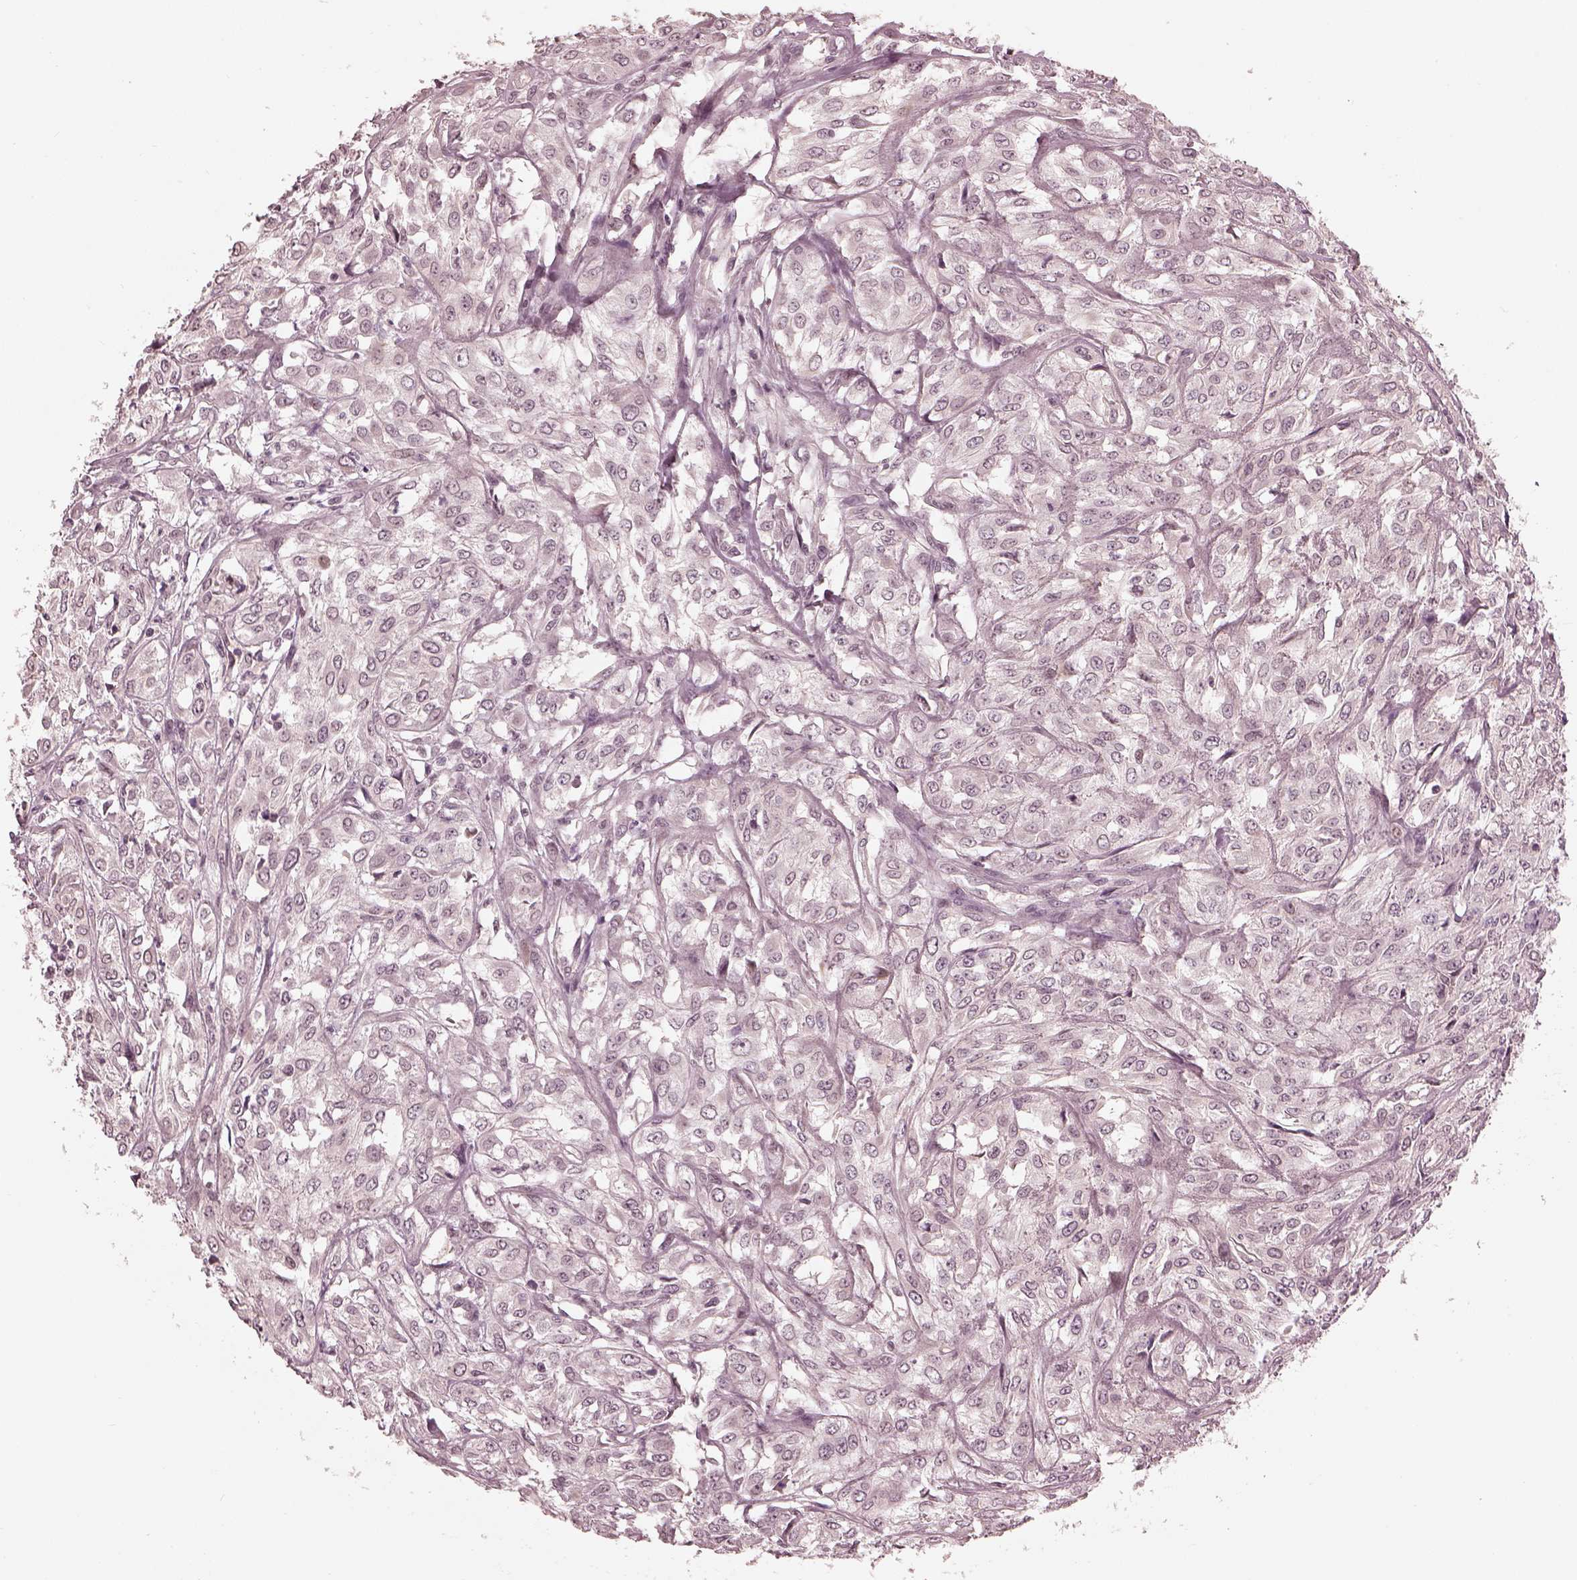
{"staining": {"intensity": "negative", "quantity": "none", "location": "none"}, "tissue": "urothelial cancer", "cell_type": "Tumor cells", "image_type": "cancer", "snomed": [{"axis": "morphology", "description": "Urothelial carcinoma, High grade"}, {"axis": "topography", "description": "Urinary bladder"}], "caption": "There is no significant staining in tumor cells of high-grade urothelial carcinoma.", "gene": "IQCG", "patient": {"sex": "male", "age": 67}}